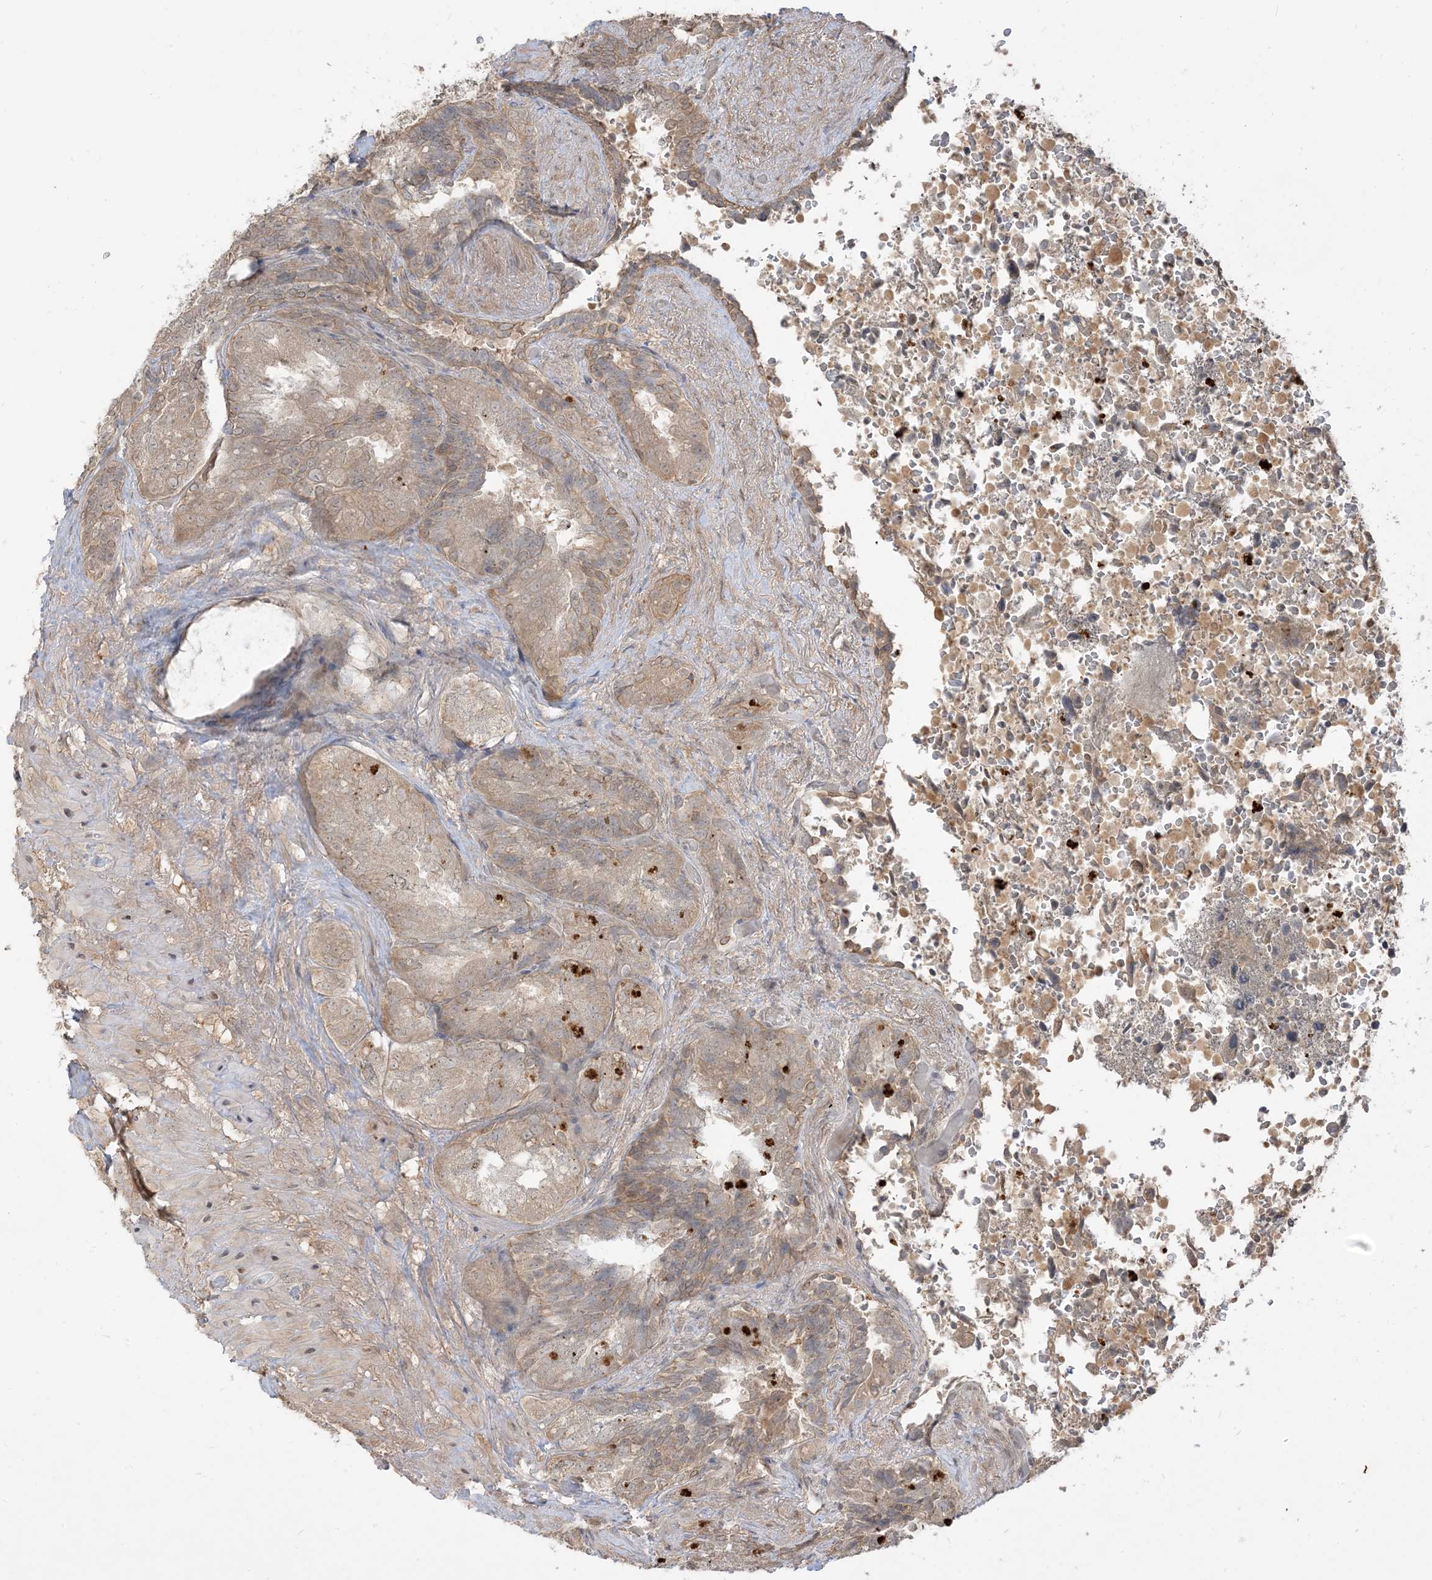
{"staining": {"intensity": "weak", "quantity": ">75%", "location": "cytoplasmic/membranous"}, "tissue": "seminal vesicle", "cell_type": "Glandular cells", "image_type": "normal", "snomed": [{"axis": "morphology", "description": "Normal tissue, NOS"}, {"axis": "topography", "description": "Seminal veicle"}, {"axis": "topography", "description": "Peripheral nerve tissue"}], "caption": "A high-resolution image shows immunohistochemistry (IHC) staining of unremarkable seminal vesicle, which shows weak cytoplasmic/membranous positivity in about >75% of glandular cells. (IHC, brightfield microscopy, high magnification).", "gene": "TBCC", "patient": {"sex": "male", "age": 63}}